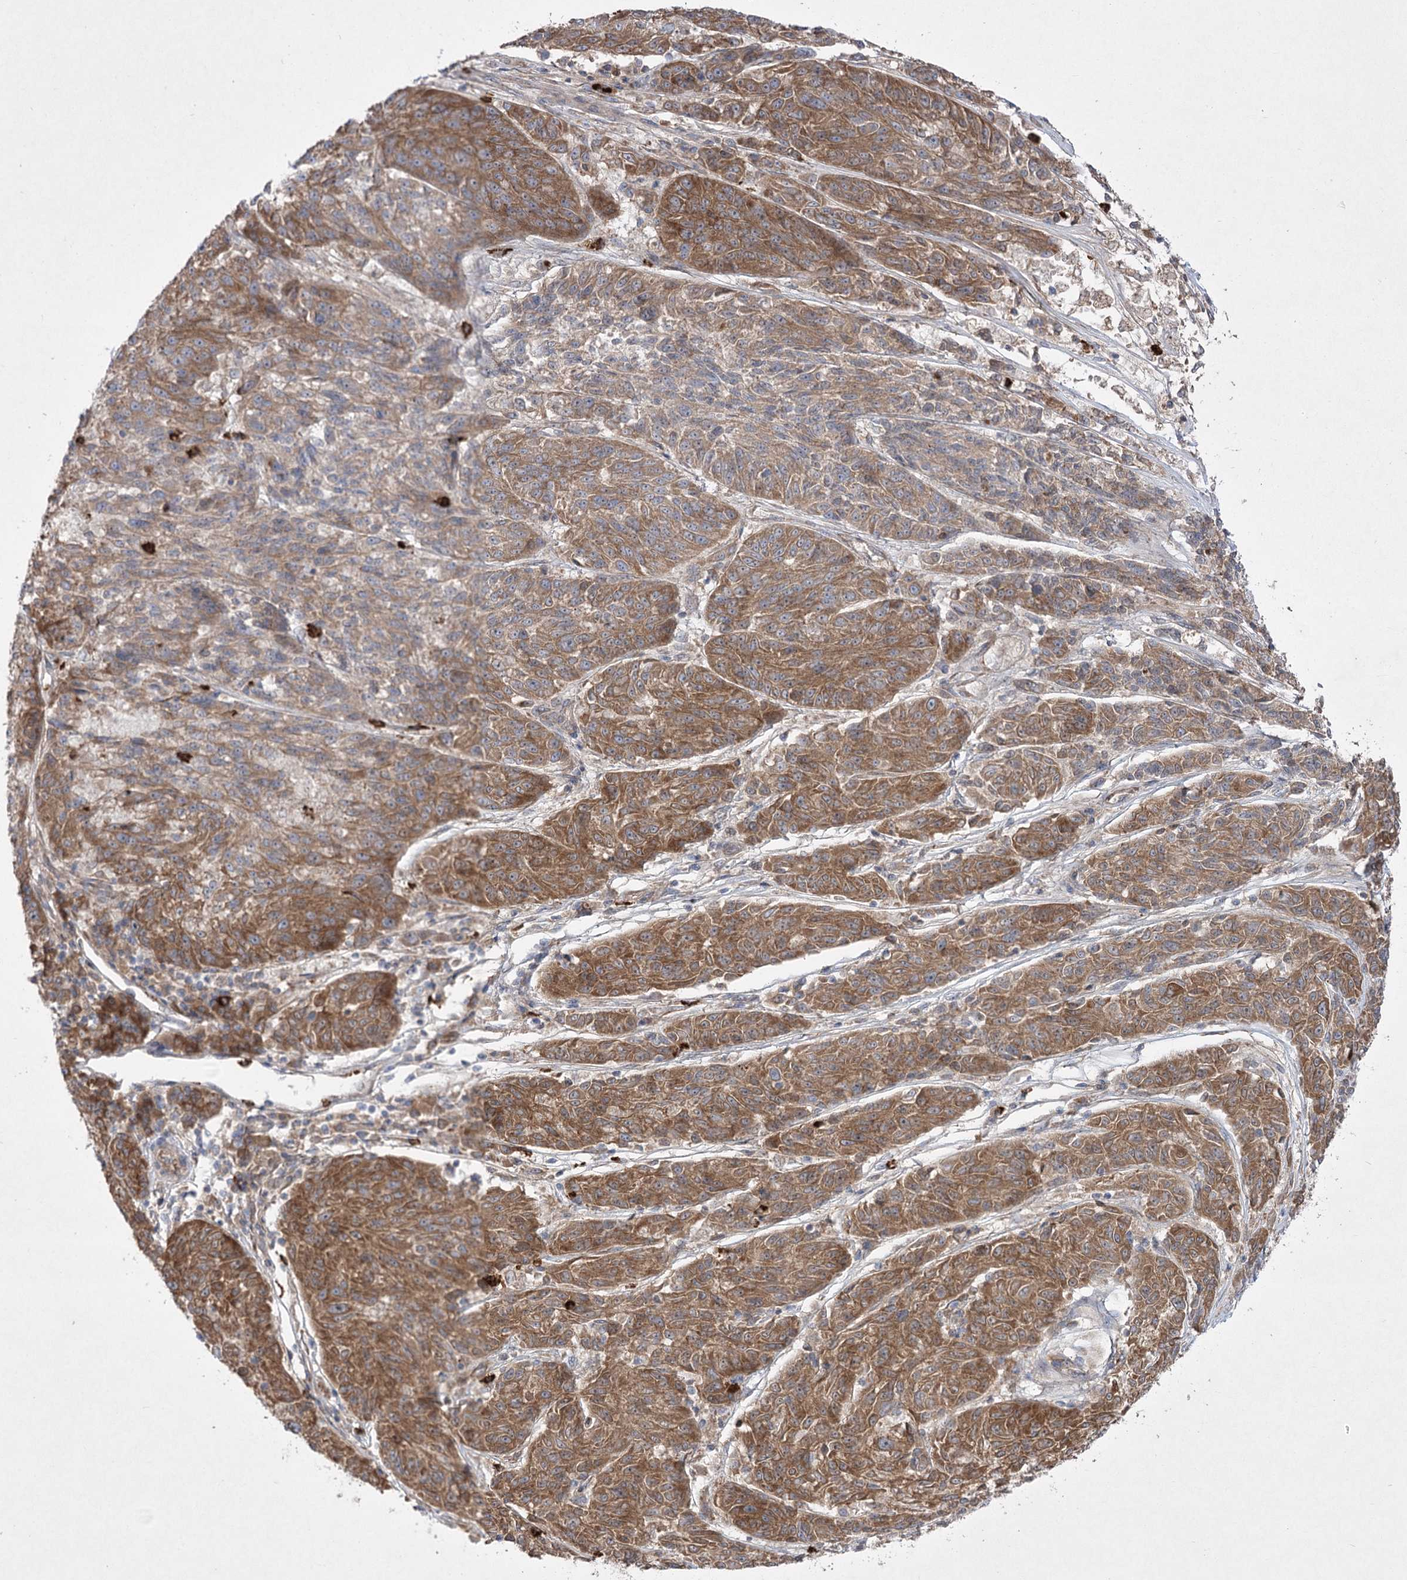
{"staining": {"intensity": "moderate", "quantity": ">75%", "location": "cytoplasmic/membranous"}, "tissue": "melanoma", "cell_type": "Tumor cells", "image_type": "cancer", "snomed": [{"axis": "morphology", "description": "Malignant melanoma, NOS"}, {"axis": "topography", "description": "Skin"}], "caption": "Brown immunohistochemical staining in human melanoma demonstrates moderate cytoplasmic/membranous expression in approximately >75% of tumor cells.", "gene": "PLEKHA5", "patient": {"sex": "male", "age": 53}}